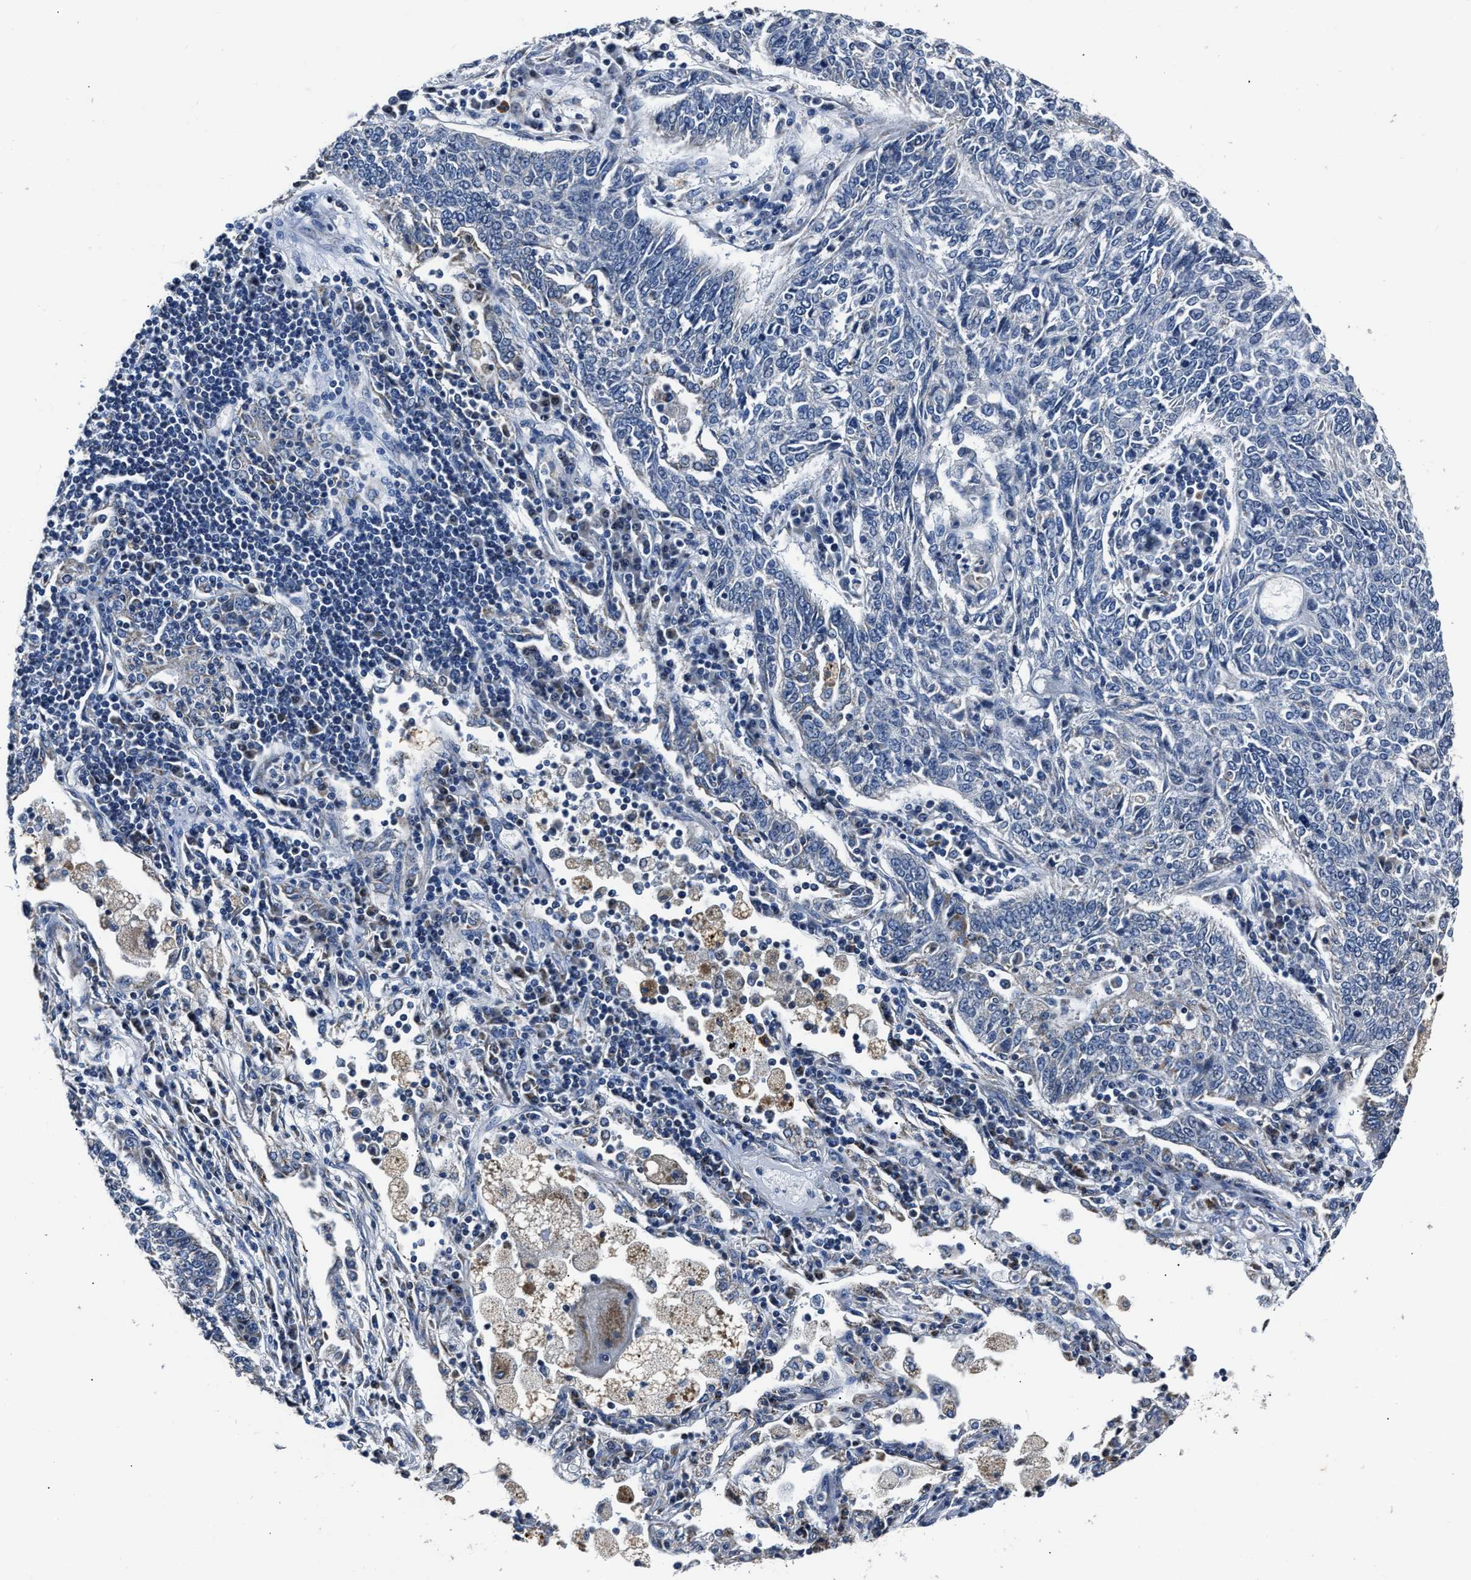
{"staining": {"intensity": "negative", "quantity": "none", "location": "none"}, "tissue": "lung cancer", "cell_type": "Tumor cells", "image_type": "cancer", "snomed": [{"axis": "morphology", "description": "Normal tissue, NOS"}, {"axis": "morphology", "description": "Squamous cell carcinoma, NOS"}, {"axis": "topography", "description": "Cartilage tissue"}, {"axis": "topography", "description": "Bronchus"}, {"axis": "topography", "description": "Lung"}], "caption": "IHC of lung cancer reveals no positivity in tumor cells.", "gene": "NSUN5", "patient": {"sex": "female", "age": 49}}